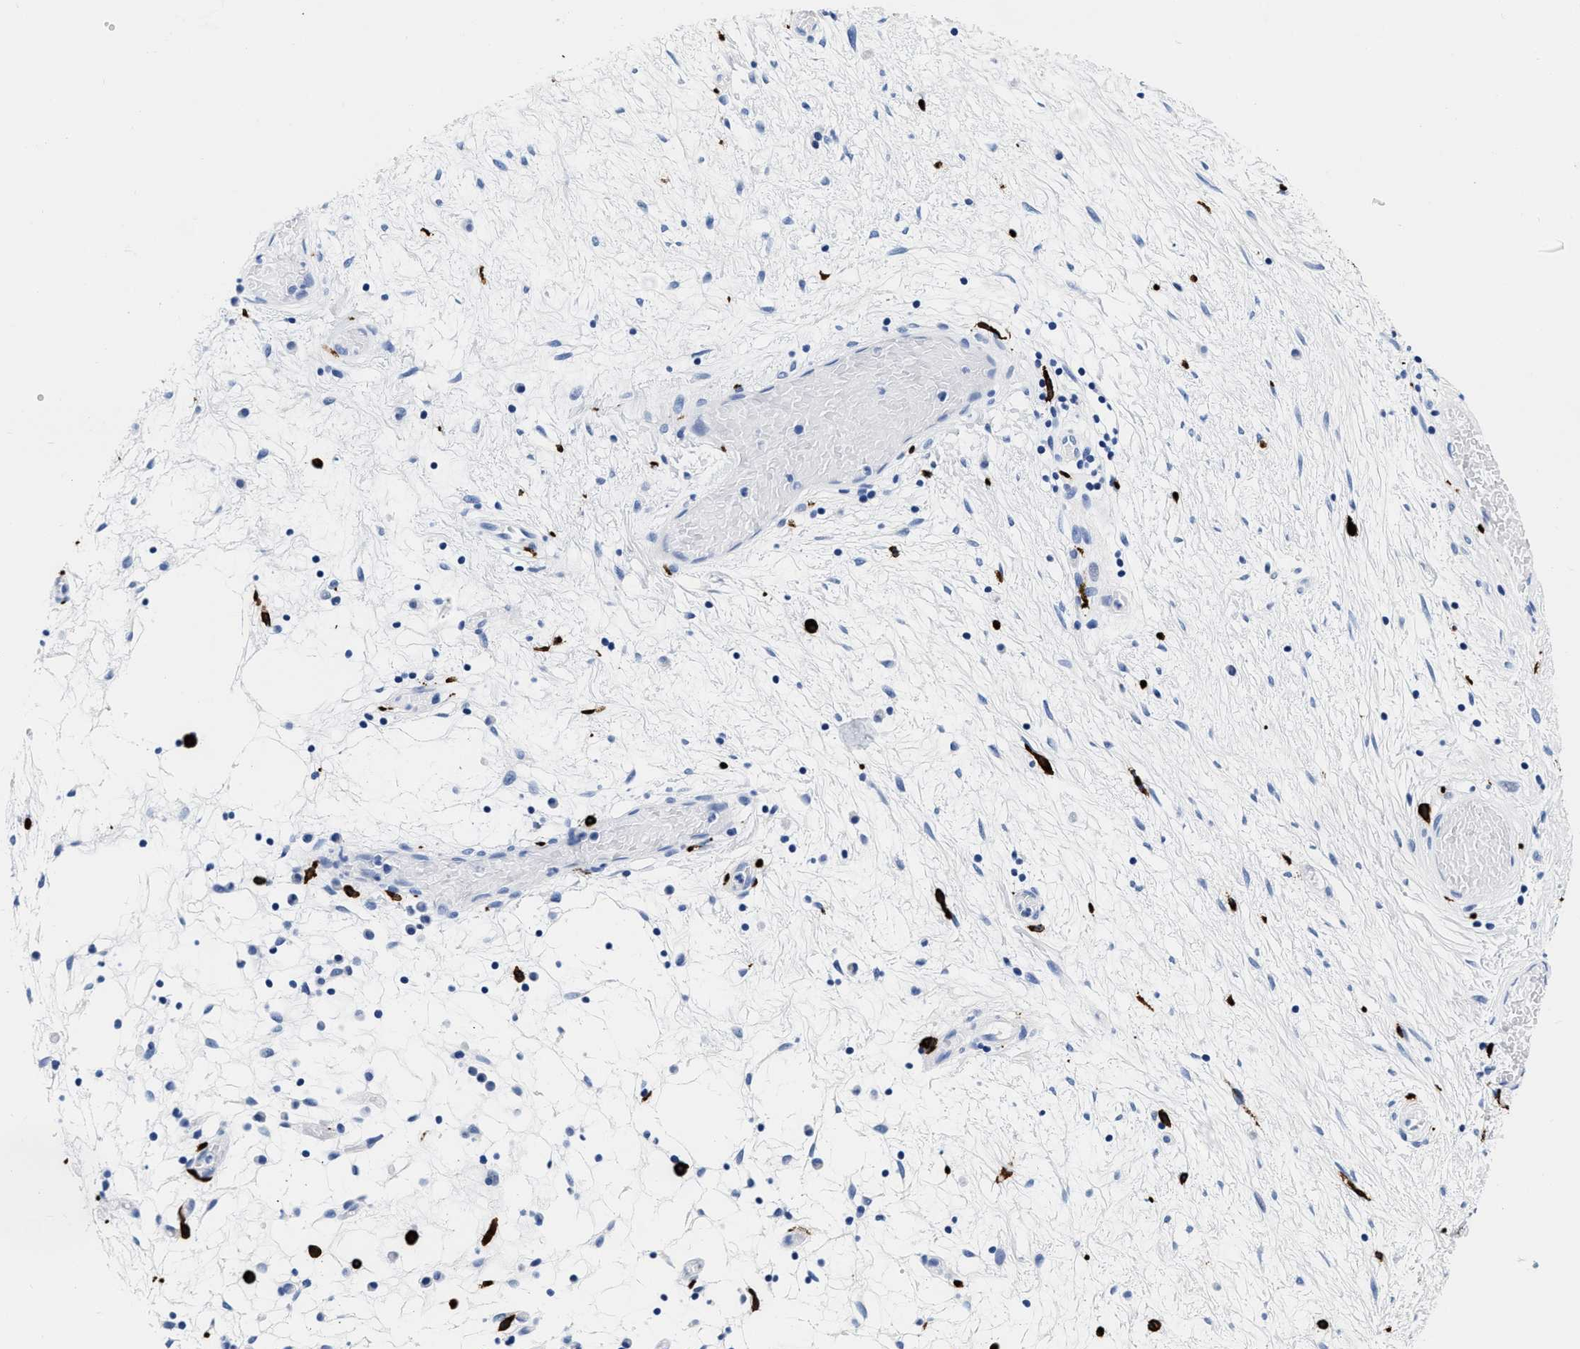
{"staining": {"intensity": "negative", "quantity": "none", "location": "none"}, "tissue": "nasopharynx", "cell_type": "Respiratory epithelial cells", "image_type": "normal", "snomed": [{"axis": "morphology", "description": "Normal tissue, NOS"}, {"axis": "morphology", "description": "Inflammation, NOS"}, {"axis": "topography", "description": "Nasopharynx"}], "caption": "Histopathology image shows no protein staining in respiratory epithelial cells of benign nasopharynx. (Stains: DAB (3,3'-diaminobenzidine) IHC with hematoxylin counter stain, Microscopy: brightfield microscopy at high magnification).", "gene": "CER1", "patient": {"sex": "male", "age": 48}}